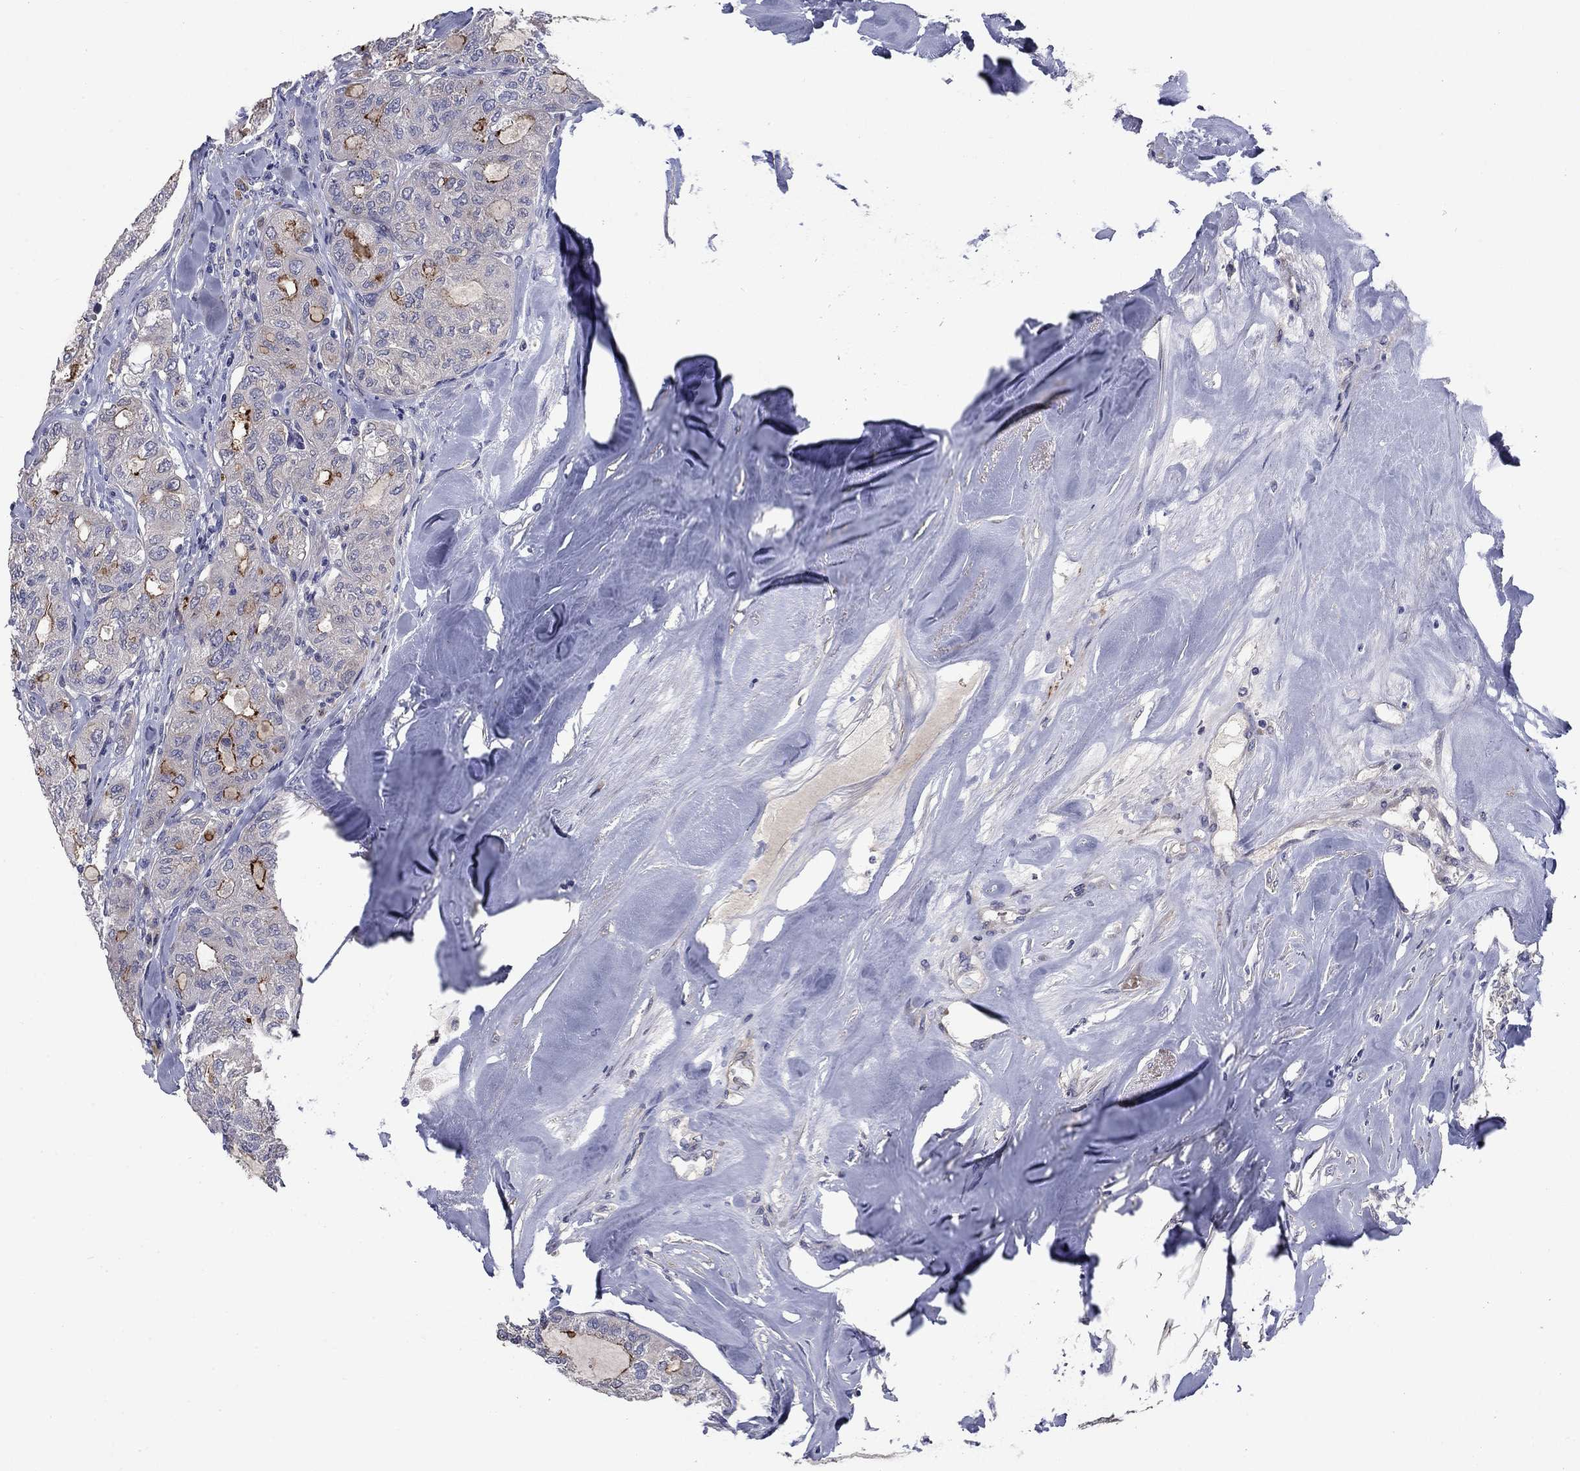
{"staining": {"intensity": "strong", "quantity": "<25%", "location": "cytoplasmic/membranous"}, "tissue": "thyroid cancer", "cell_type": "Tumor cells", "image_type": "cancer", "snomed": [{"axis": "morphology", "description": "Follicular adenoma carcinoma, NOS"}, {"axis": "topography", "description": "Thyroid gland"}], "caption": "Human thyroid cancer (follicular adenoma carcinoma) stained for a protein (brown) exhibits strong cytoplasmic/membranous positive staining in approximately <25% of tumor cells.", "gene": "SLC1A1", "patient": {"sex": "male", "age": 75}}